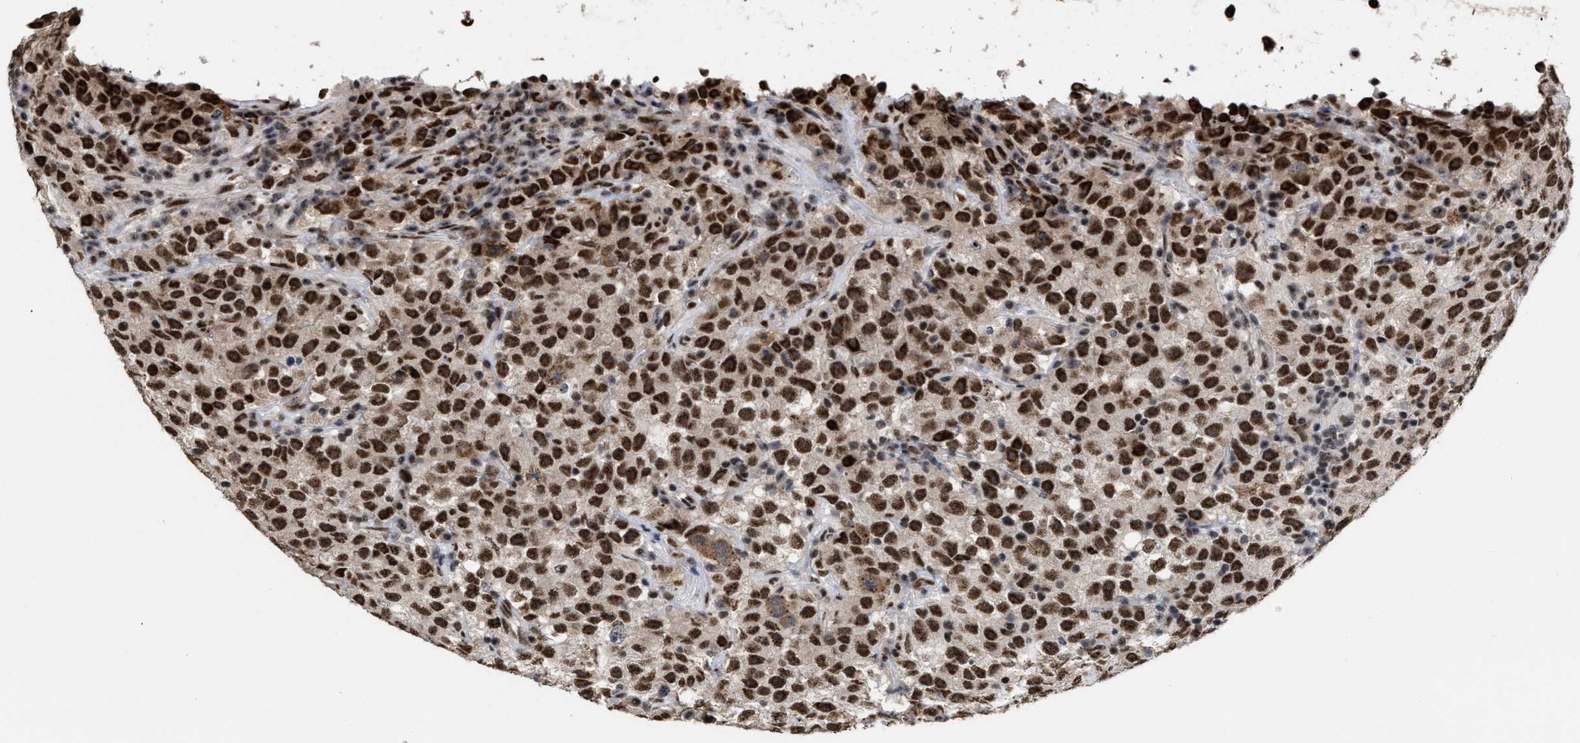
{"staining": {"intensity": "strong", "quantity": ">75%", "location": "nuclear"}, "tissue": "testis cancer", "cell_type": "Tumor cells", "image_type": "cancer", "snomed": [{"axis": "morphology", "description": "Seminoma, NOS"}, {"axis": "topography", "description": "Testis"}], "caption": "An image of testis cancer stained for a protein exhibits strong nuclear brown staining in tumor cells.", "gene": "EIF4A3", "patient": {"sex": "male", "age": 22}}